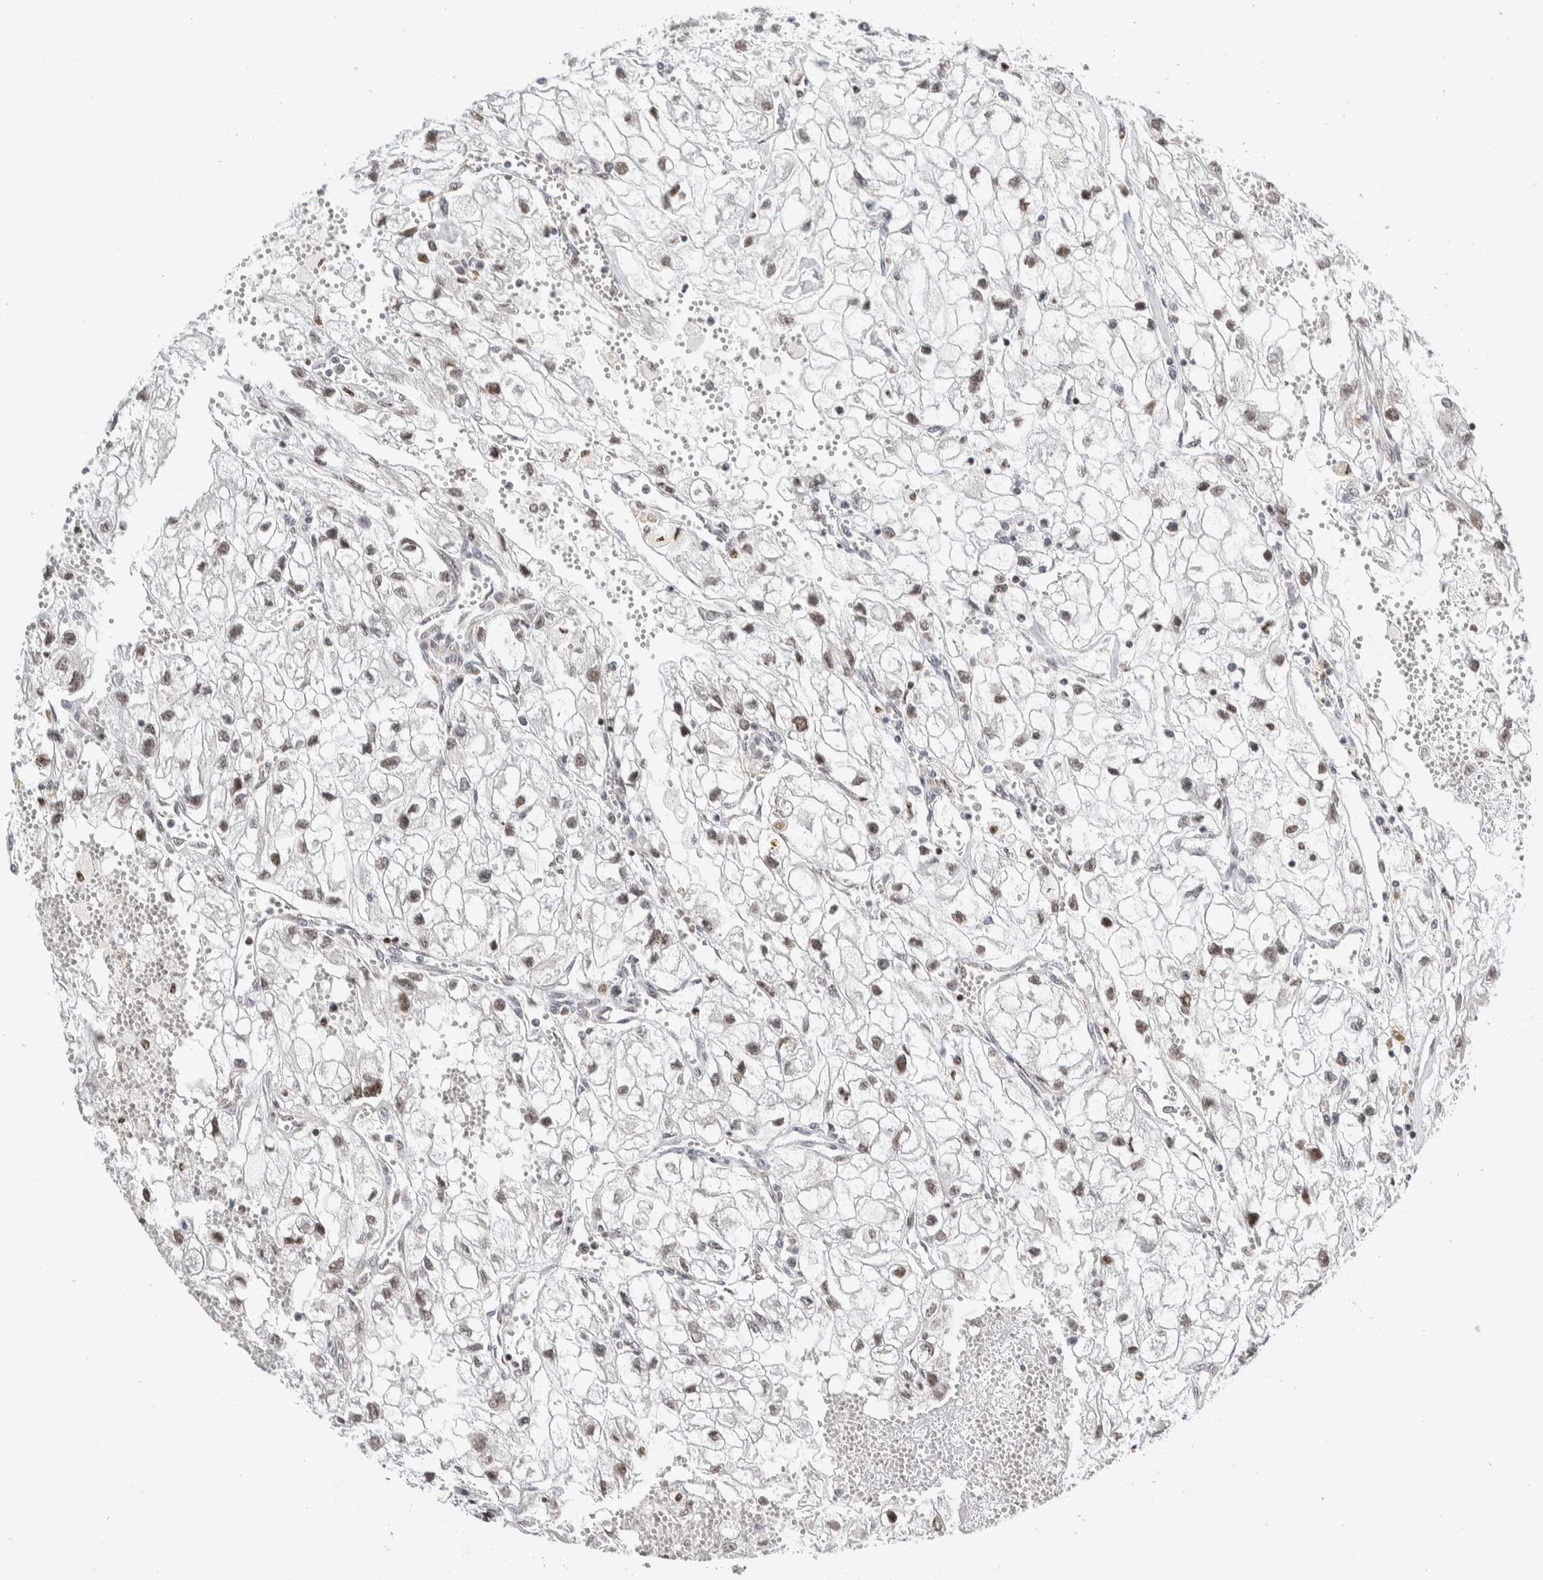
{"staining": {"intensity": "weak", "quantity": ">75%", "location": "nuclear"}, "tissue": "renal cancer", "cell_type": "Tumor cells", "image_type": "cancer", "snomed": [{"axis": "morphology", "description": "Adenocarcinoma, NOS"}, {"axis": "topography", "description": "Kidney"}], "caption": "Renal cancer tissue shows weak nuclear positivity in about >75% of tumor cells, visualized by immunohistochemistry.", "gene": "NEUROD1", "patient": {"sex": "female", "age": 70}}